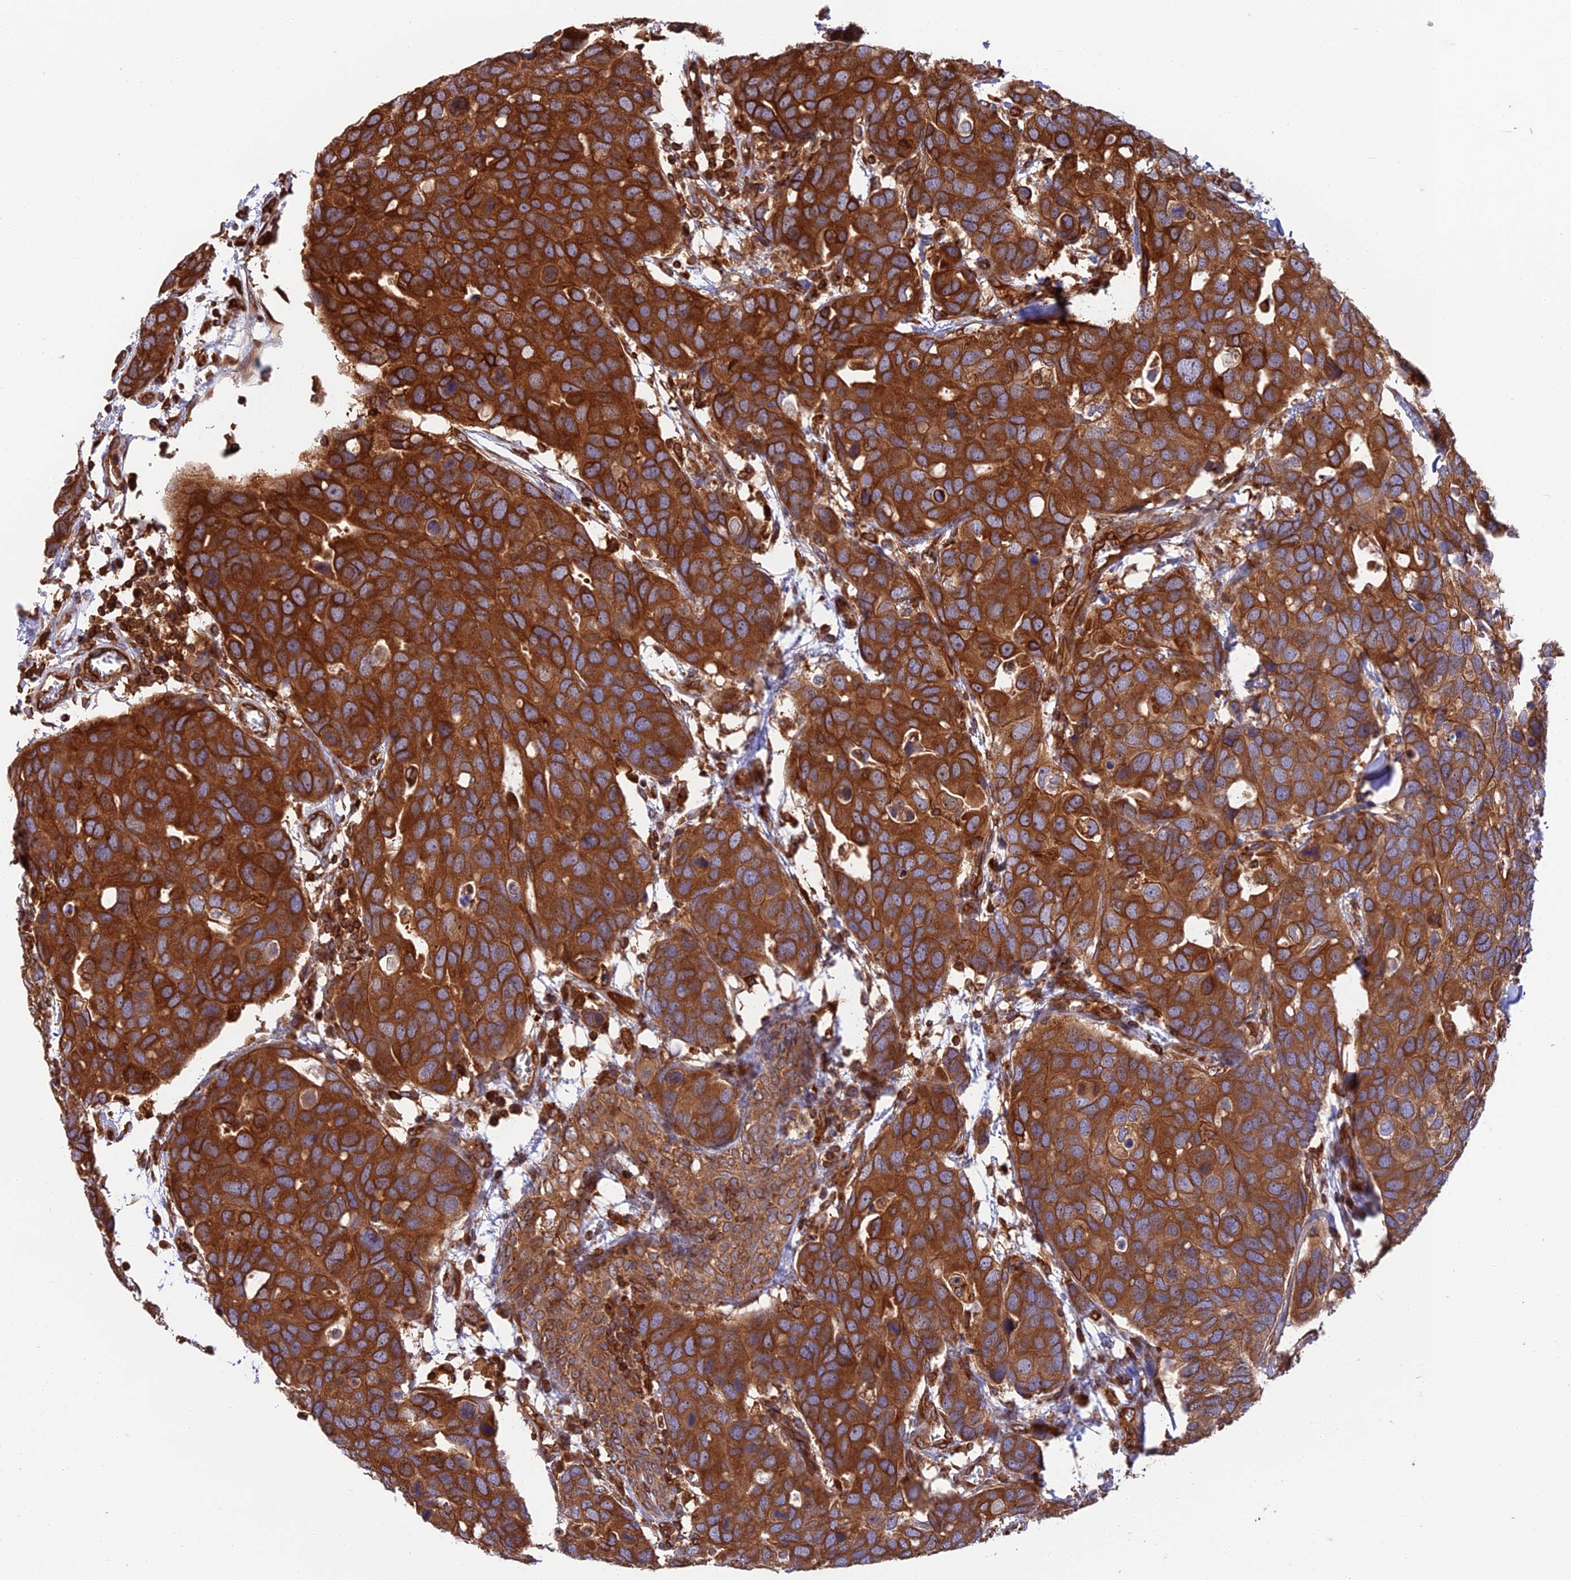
{"staining": {"intensity": "strong", "quantity": ">75%", "location": "cytoplasmic/membranous"}, "tissue": "breast cancer", "cell_type": "Tumor cells", "image_type": "cancer", "snomed": [{"axis": "morphology", "description": "Duct carcinoma"}, {"axis": "topography", "description": "Breast"}], "caption": "The image demonstrates immunohistochemical staining of breast intraductal carcinoma. There is strong cytoplasmic/membranous staining is appreciated in about >75% of tumor cells. The staining was performed using DAB (3,3'-diaminobenzidine) to visualize the protein expression in brown, while the nuclei were stained in blue with hematoxylin (Magnification: 20x).", "gene": "WDR1", "patient": {"sex": "female", "age": 83}}